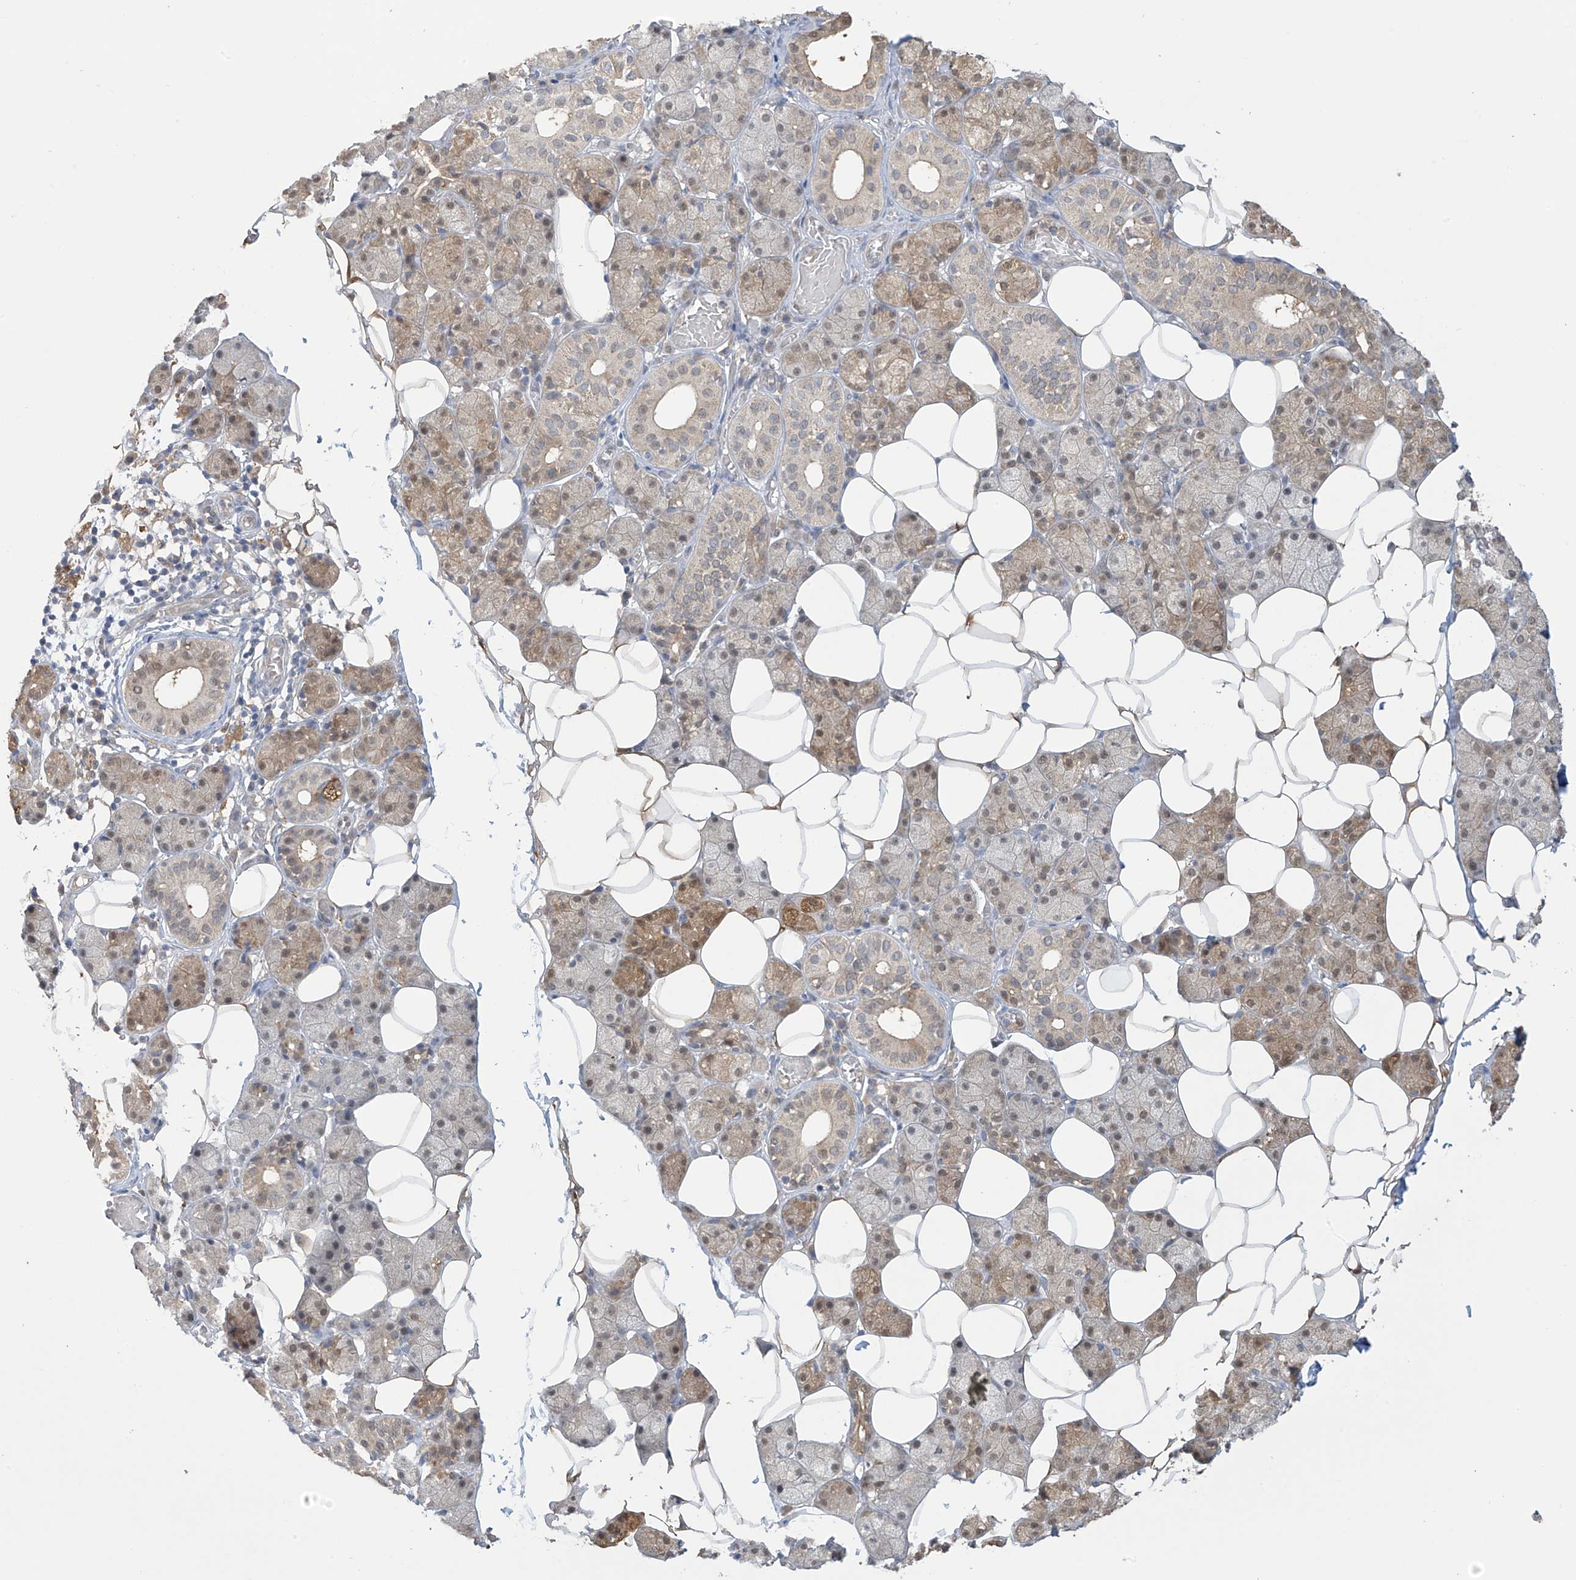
{"staining": {"intensity": "moderate", "quantity": "25%-75%", "location": "cytoplasmic/membranous,nuclear"}, "tissue": "salivary gland", "cell_type": "Glandular cells", "image_type": "normal", "snomed": [{"axis": "morphology", "description": "Normal tissue, NOS"}, {"axis": "topography", "description": "Salivary gland"}], "caption": "Immunohistochemical staining of normal salivary gland displays 25%-75% levels of moderate cytoplasmic/membranous,nuclear protein expression in about 25%-75% of glandular cells.", "gene": "IDH1", "patient": {"sex": "female", "age": 33}}